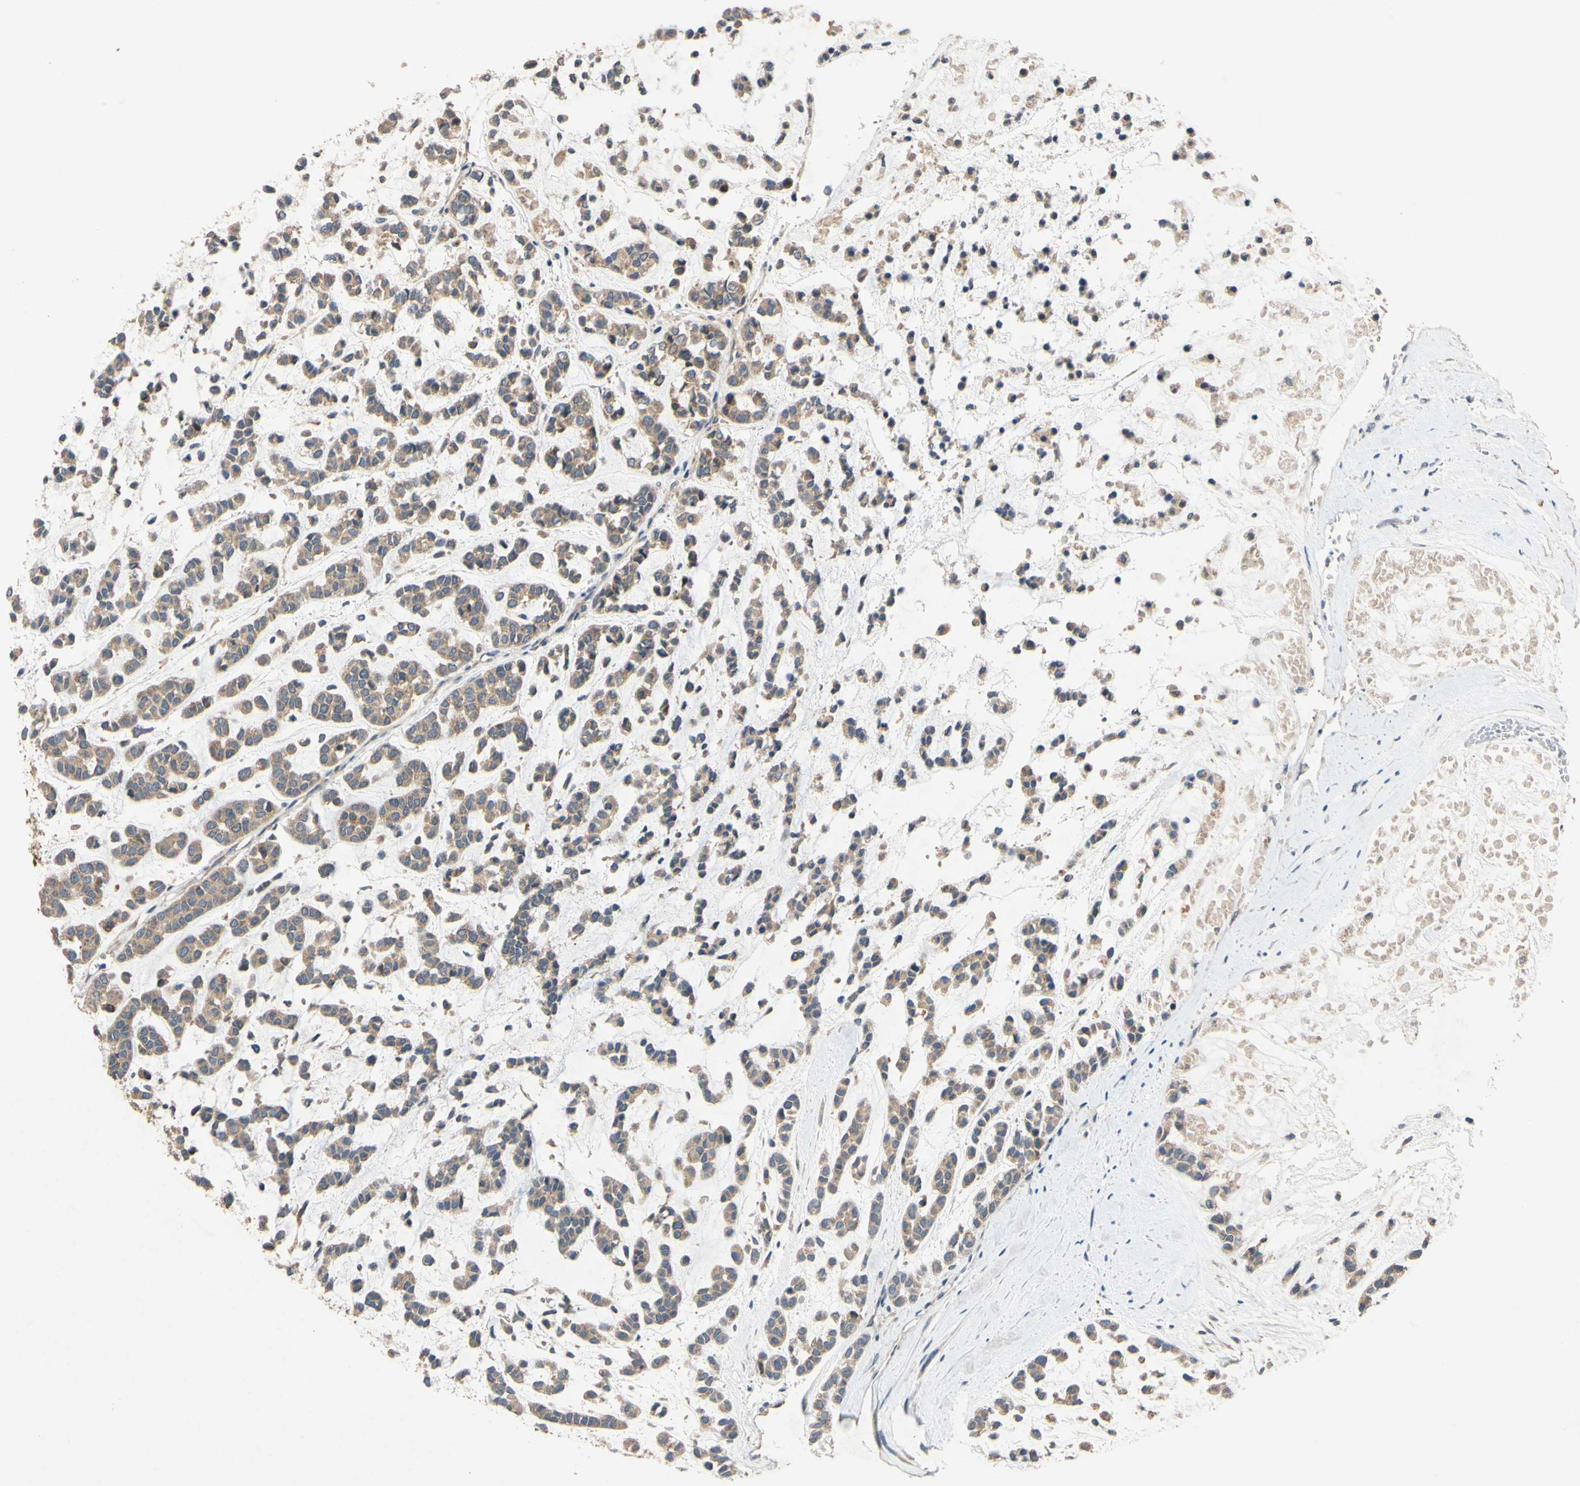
{"staining": {"intensity": "moderate", "quantity": ">75%", "location": "cytoplasmic/membranous"}, "tissue": "head and neck cancer", "cell_type": "Tumor cells", "image_type": "cancer", "snomed": [{"axis": "morphology", "description": "Adenocarcinoma, NOS"}, {"axis": "morphology", "description": "Adenoma, NOS"}, {"axis": "topography", "description": "Head-Neck"}], "caption": "Moderate cytoplasmic/membranous protein expression is appreciated in approximately >75% of tumor cells in adenocarcinoma (head and neck).", "gene": "MBTPS2", "patient": {"sex": "female", "age": 55}}